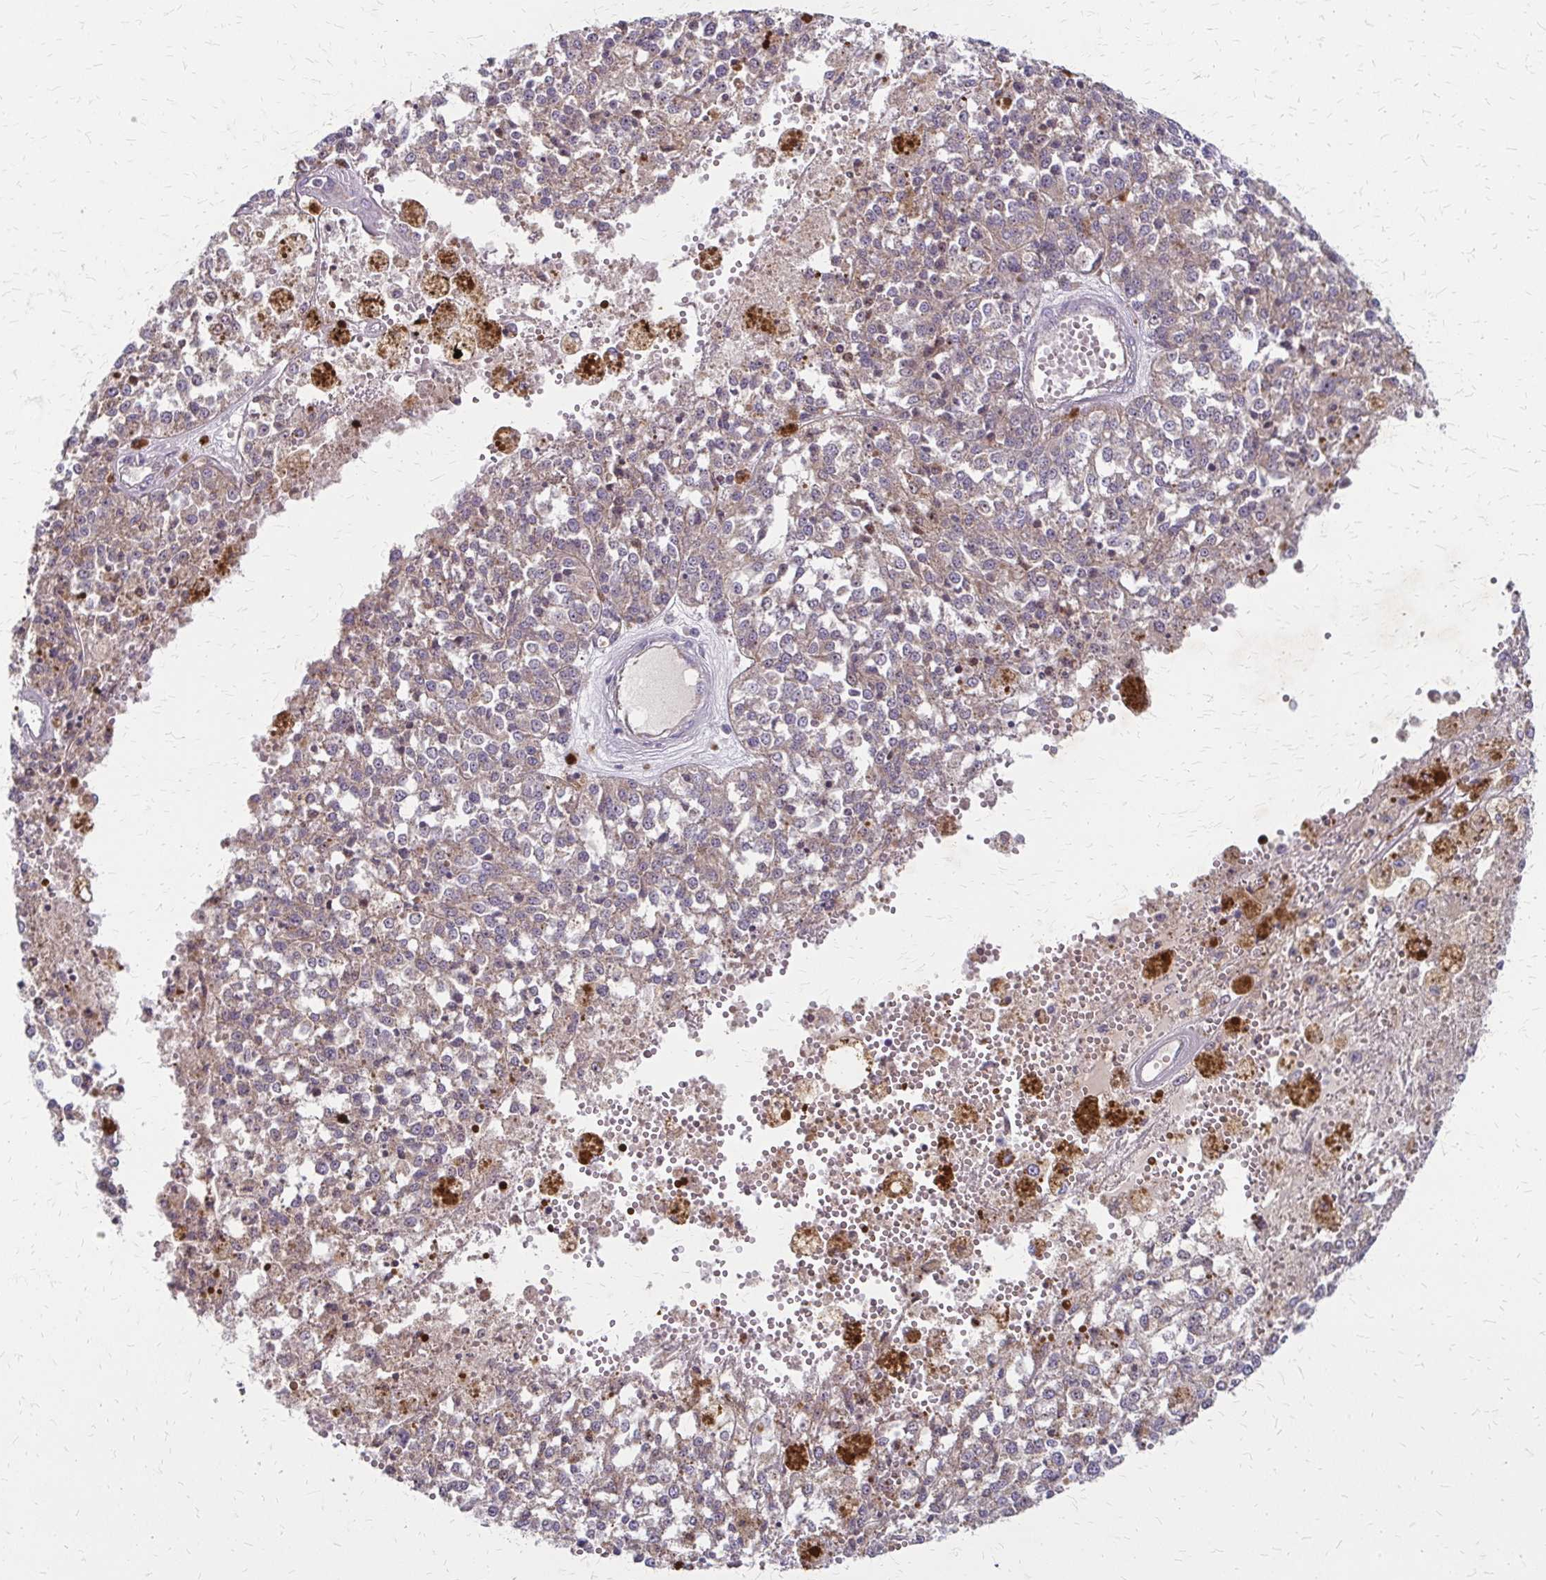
{"staining": {"intensity": "weak", "quantity": ">75%", "location": "cytoplasmic/membranous"}, "tissue": "melanoma", "cell_type": "Tumor cells", "image_type": "cancer", "snomed": [{"axis": "morphology", "description": "Malignant melanoma, Metastatic site"}, {"axis": "topography", "description": "Lymph node"}], "caption": "Brown immunohistochemical staining in malignant melanoma (metastatic site) demonstrates weak cytoplasmic/membranous staining in approximately >75% of tumor cells.", "gene": "ZNF383", "patient": {"sex": "female", "age": 64}}